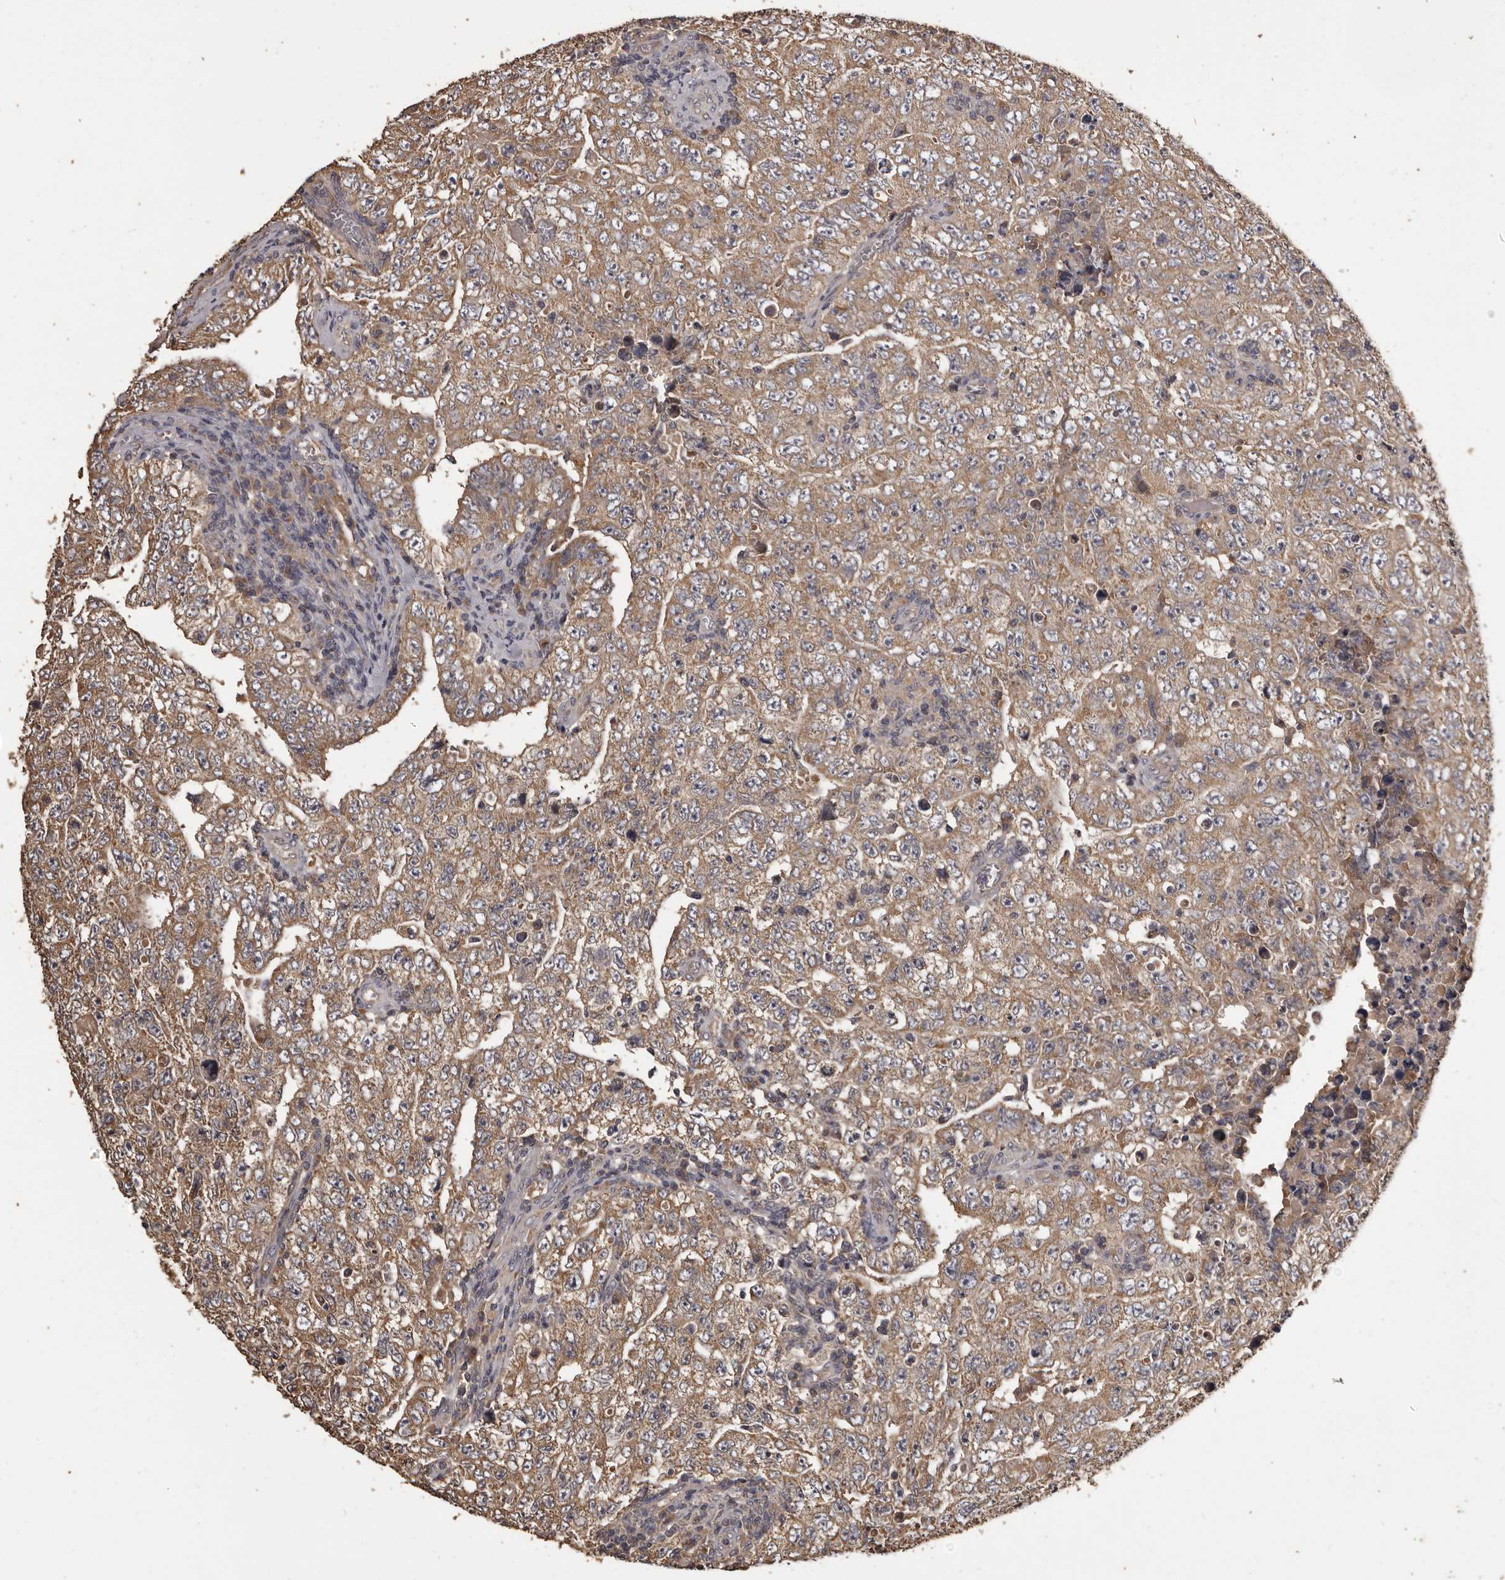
{"staining": {"intensity": "moderate", "quantity": ">75%", "location": "cytoplasmic/membranous"}, "tissue": "testis cancer", "cell_type": "Tumor cells", "image_type": "cancer", "snomed": [{"axis": "morphology", "description": "Carcinoma, Embryonal, NOS"}, {"axis": "topography", "description": "Testis"}], "caption": "A micrograph of human testis cancer (embryonal carcinoma) stained for a protein shows moderate cytoplasmic/membranous brown staining in tumor cells.", "gene": "MGAT5", "patient": {"sex": "male", "age": 26}}